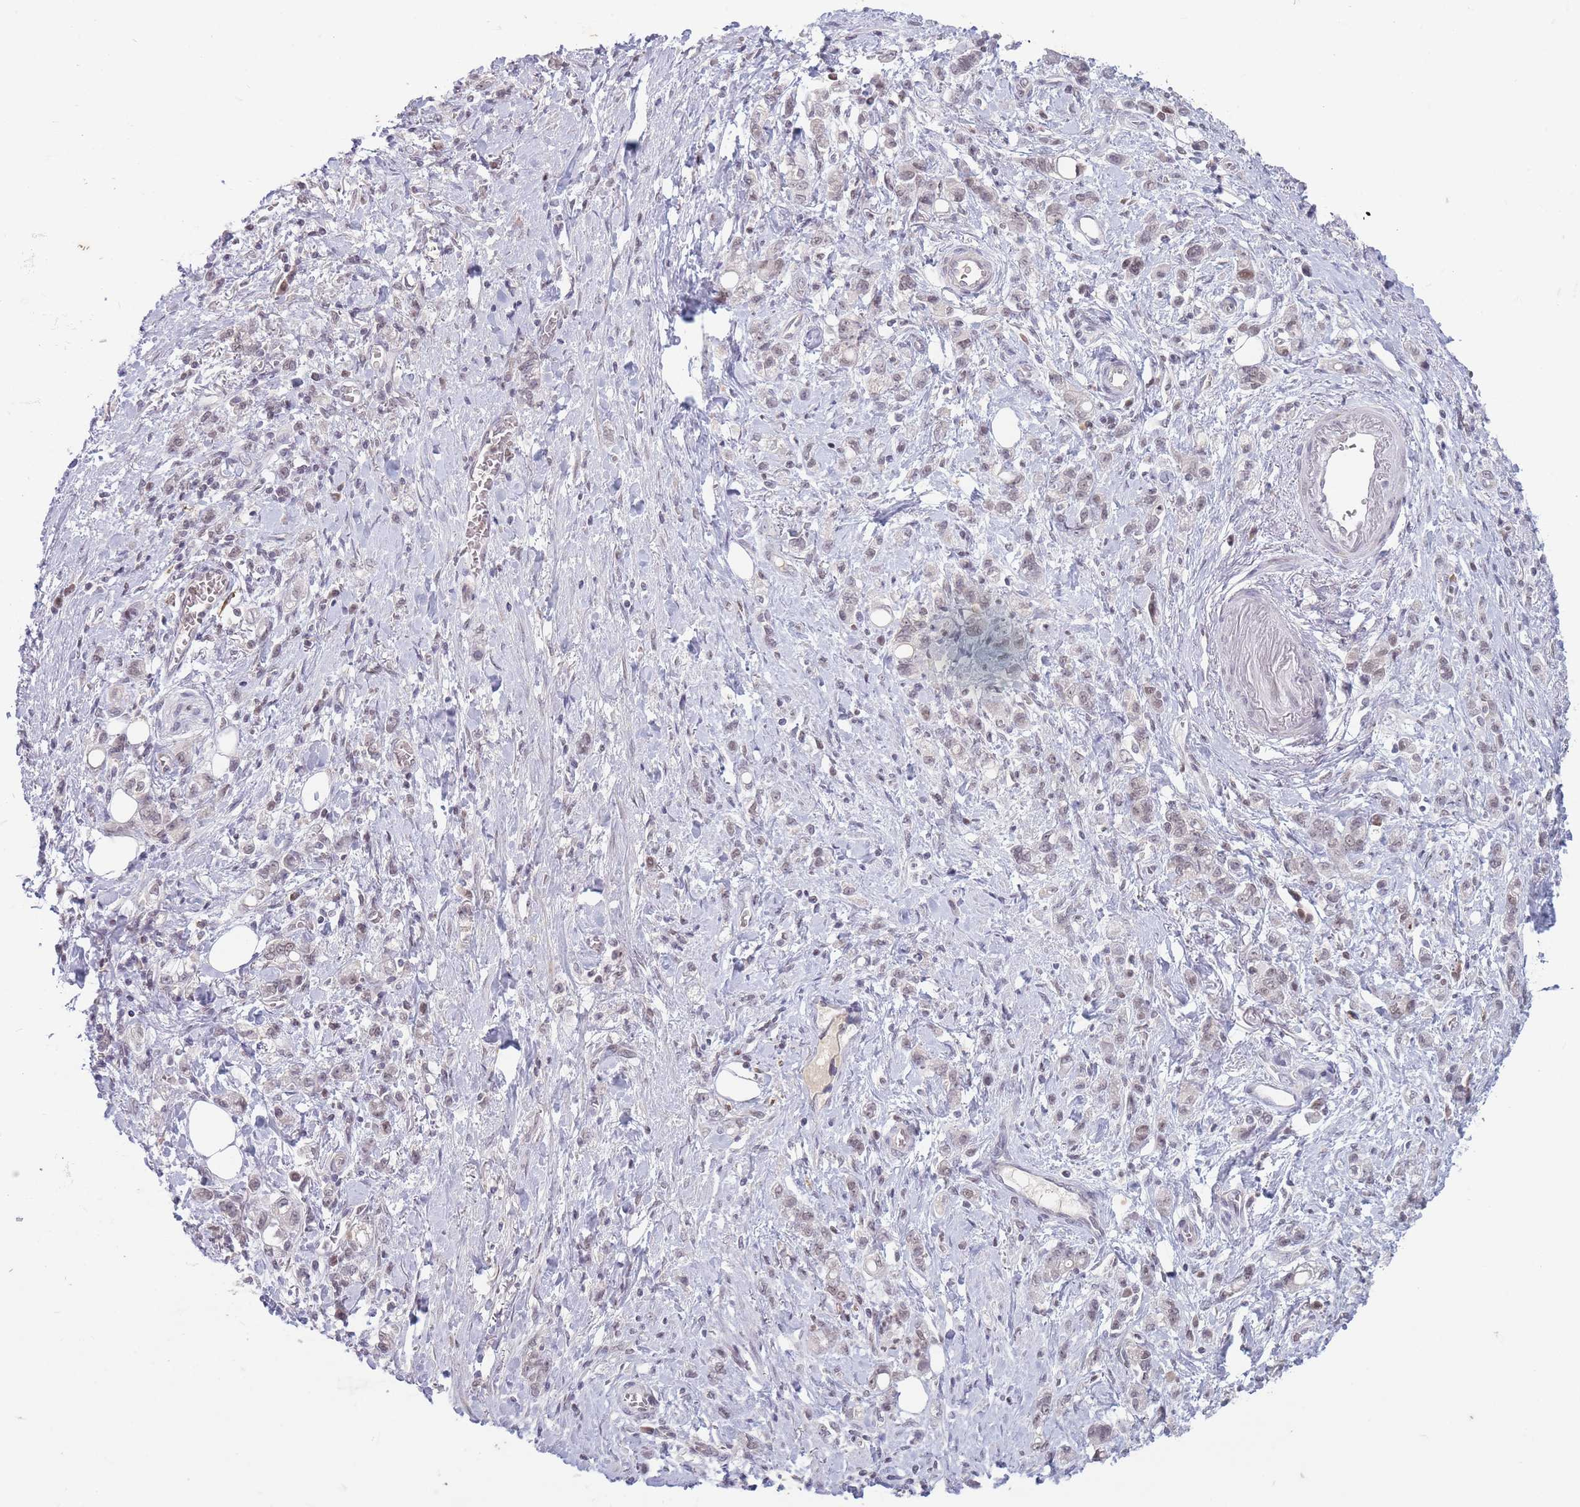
{"staining": {"intensity": "weak", "quantity": "25%-75%", "location": "nuclear"}, "tissue": "stomach cancer", "cell_type": "Tumor cells", "image_type": "cancer", "snomed": [{"axis": "morphology", "description": "Adenocarcinoma, NOS"}, {"axis": "topography", "description": "Stomach"}], "caption": "This is an image of immunohistochemistry staining of stomach cancer (adenocarcinoma), which shows weak expression in the nuclear of tumor cells.", "gene": "ARID3B", "patient": {"sex": "male", "age": 77}}